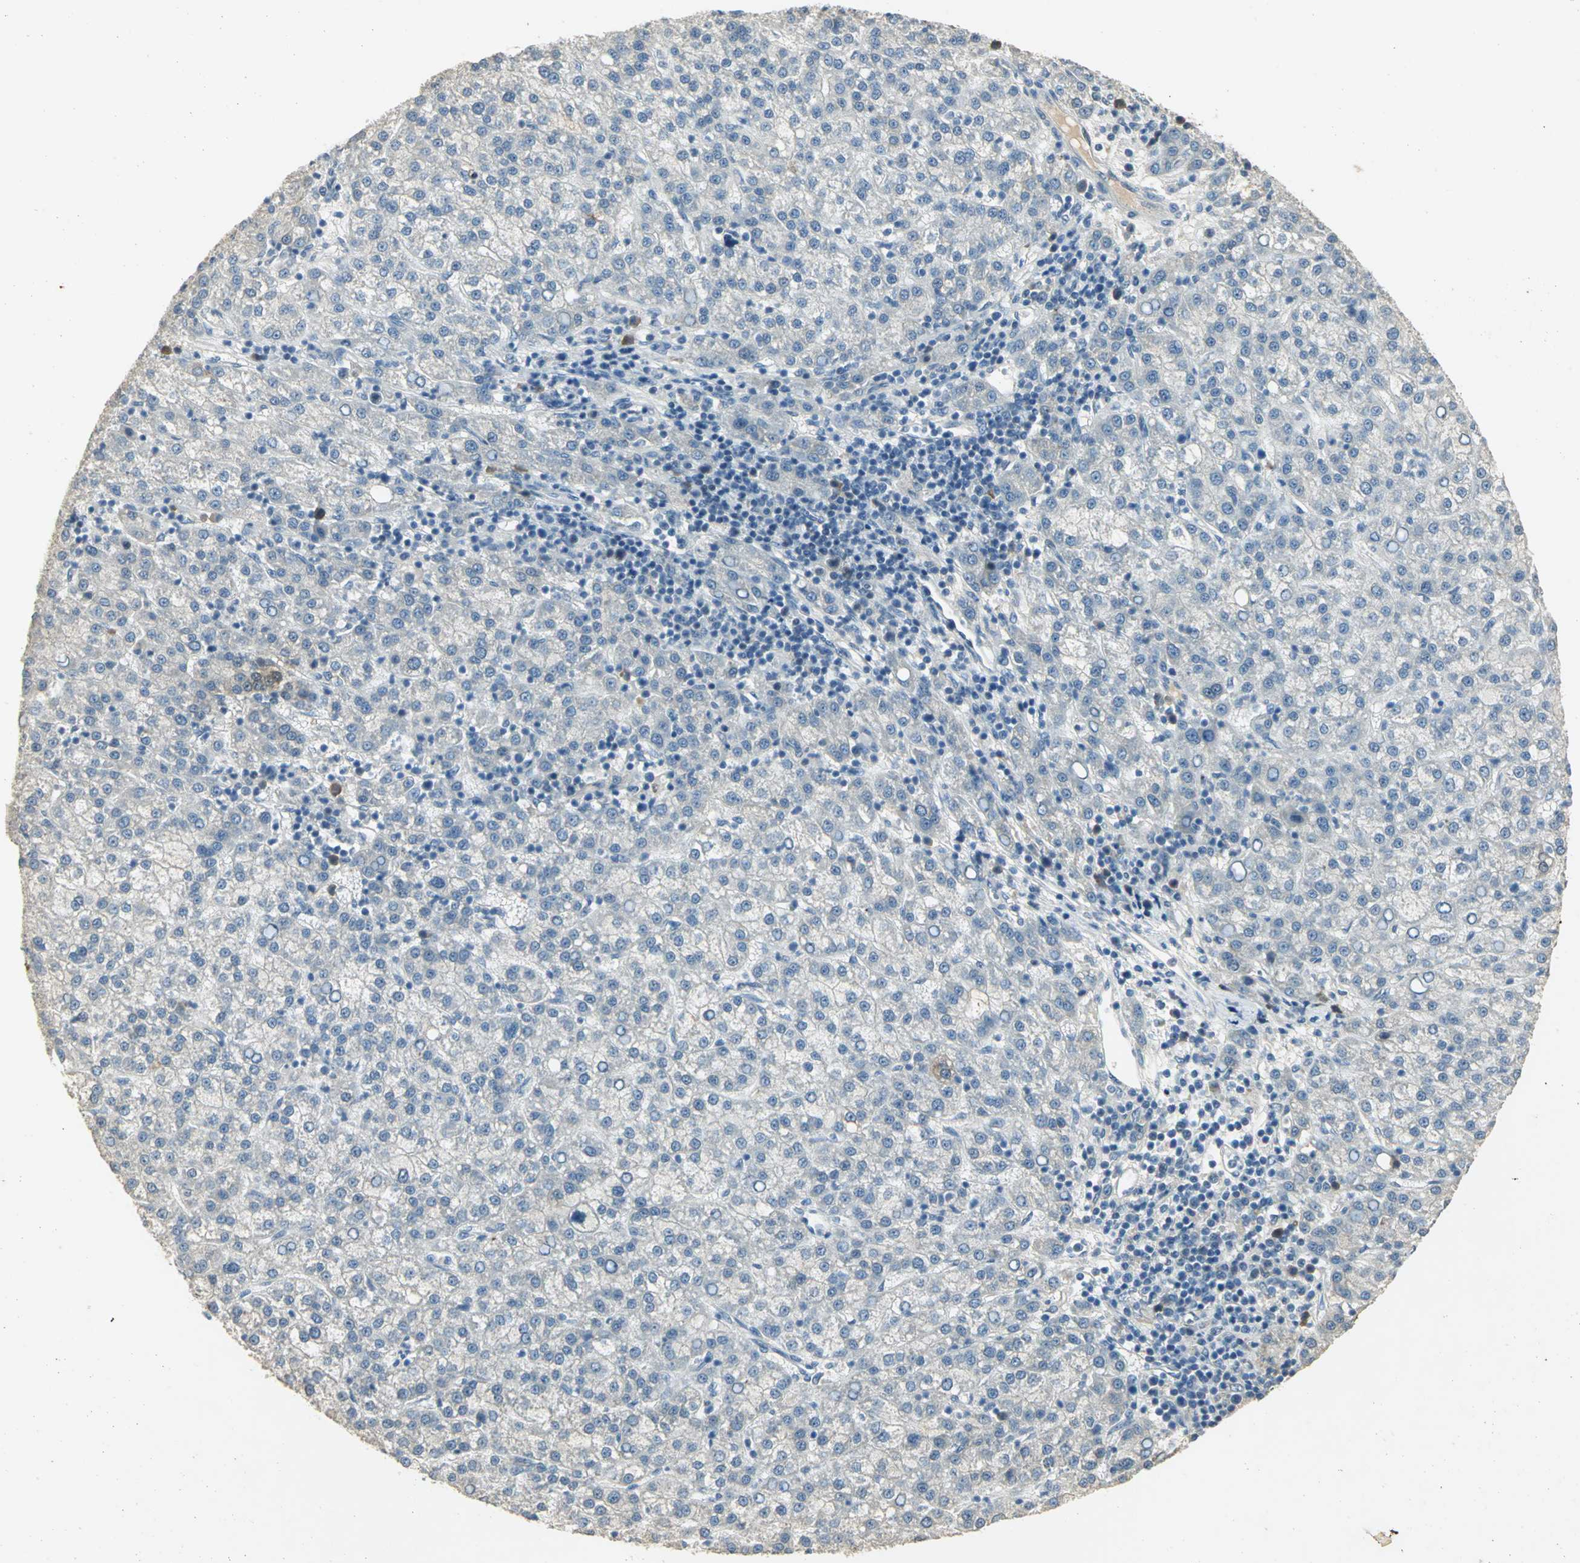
{"staining": {"intensity": "negative", "quantity": "none", "location": "none"}, "tissue": "liver cancer", "cell_type": "Tumor cells", "image_type": "cancer", "snomed": [{"axis": "morphology", "description": "Carcinoma, Hepatocellular, NOS"}, {"axis": "topography", "description": "Liver"}], "caption": "Image shows no significant protein positivity in tumor cells of liver cancer. (DAB immunohistochemistry visualized using brightfield microscopy, high magnification).", "gene": "AK6", "patient": {"sex": "female", "age": 58}}